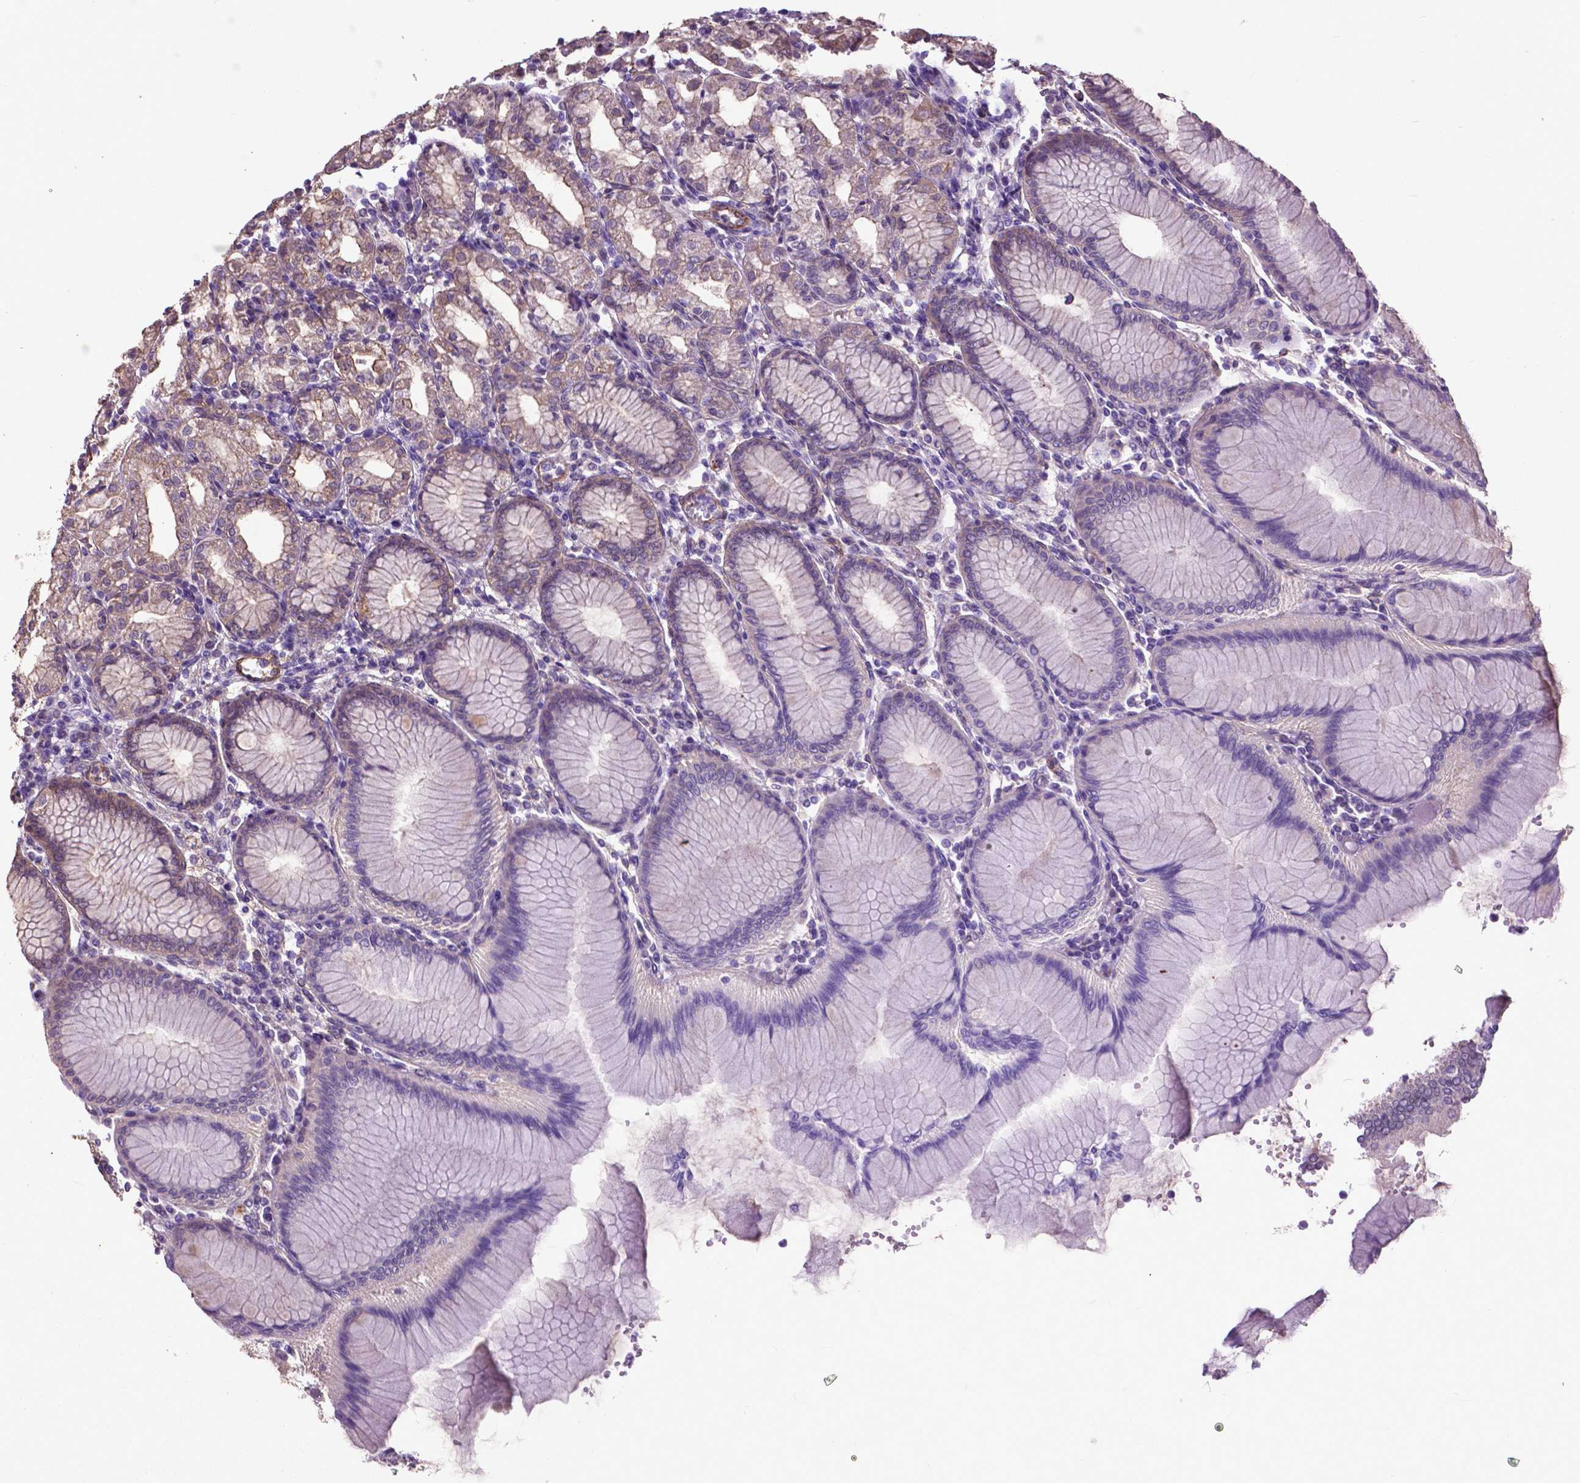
{"staining": {"intensity": "weak", "quantity": "<25%", "location": "cytoplasmic/membranous"}, "tissue": "stomach", "cell_type": "Glandular cells", "image_type": "normal", "snomed": [{"axis": "morphology", "description": "Normal tissue, NOS"}, {"axis": "topography", "description": "Skeletal muscle"}, {"axis": "topography", "description": "Stomach"}], "caption": "High power microscopy histopathology image of an IHC histopathology image of normal stomach, revealing no significant positivity in glandular cells.", "gene": "PDLIM1", "patient": {"sex": "female", "age": 57}}